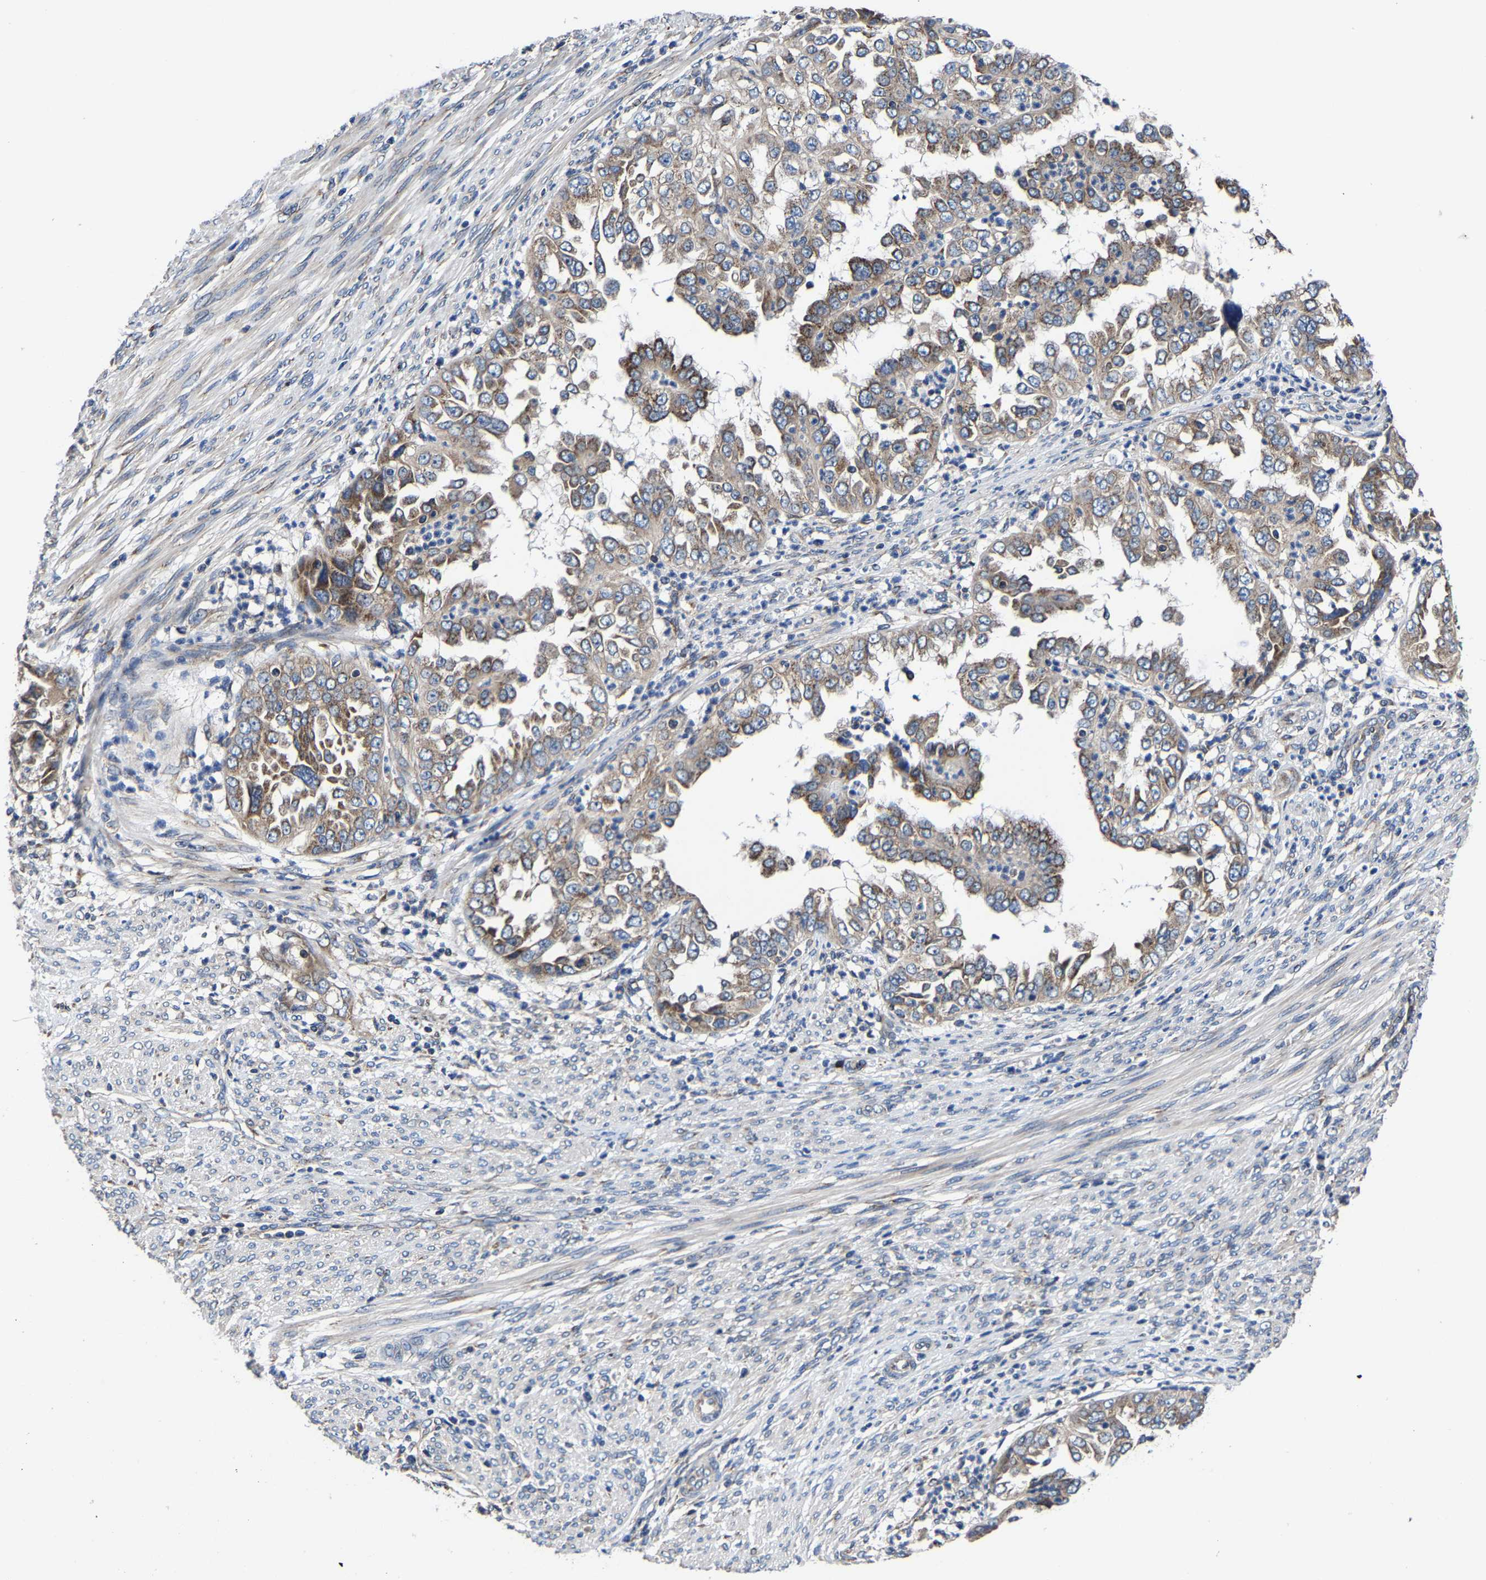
{"staining": {"intensity": "moderate", "quantity": "25%-75%", "location": "cytoplasmic/membranous"}, "tissue": "endometrial cancer", "cell_type": "Tumor cells", "image_type": "cancer", "snomed": [{"axis": "morphology", "description": "Adenocarcinoma, NOS"}, {"axis": "topography", "description": "Endometrium"}], "caption": "A high-resolution photomicrograph shows IHC staining of adenocarcinoma (endometrial), which displays moderate cytoplasmic/membranous expression in about 25%-75% of tumor cells. (brown staining indicates protein expression, while blue staining denotes nuclei).", "gene": "EBAG9", "patient": {"sex": "female", "age": 85}}